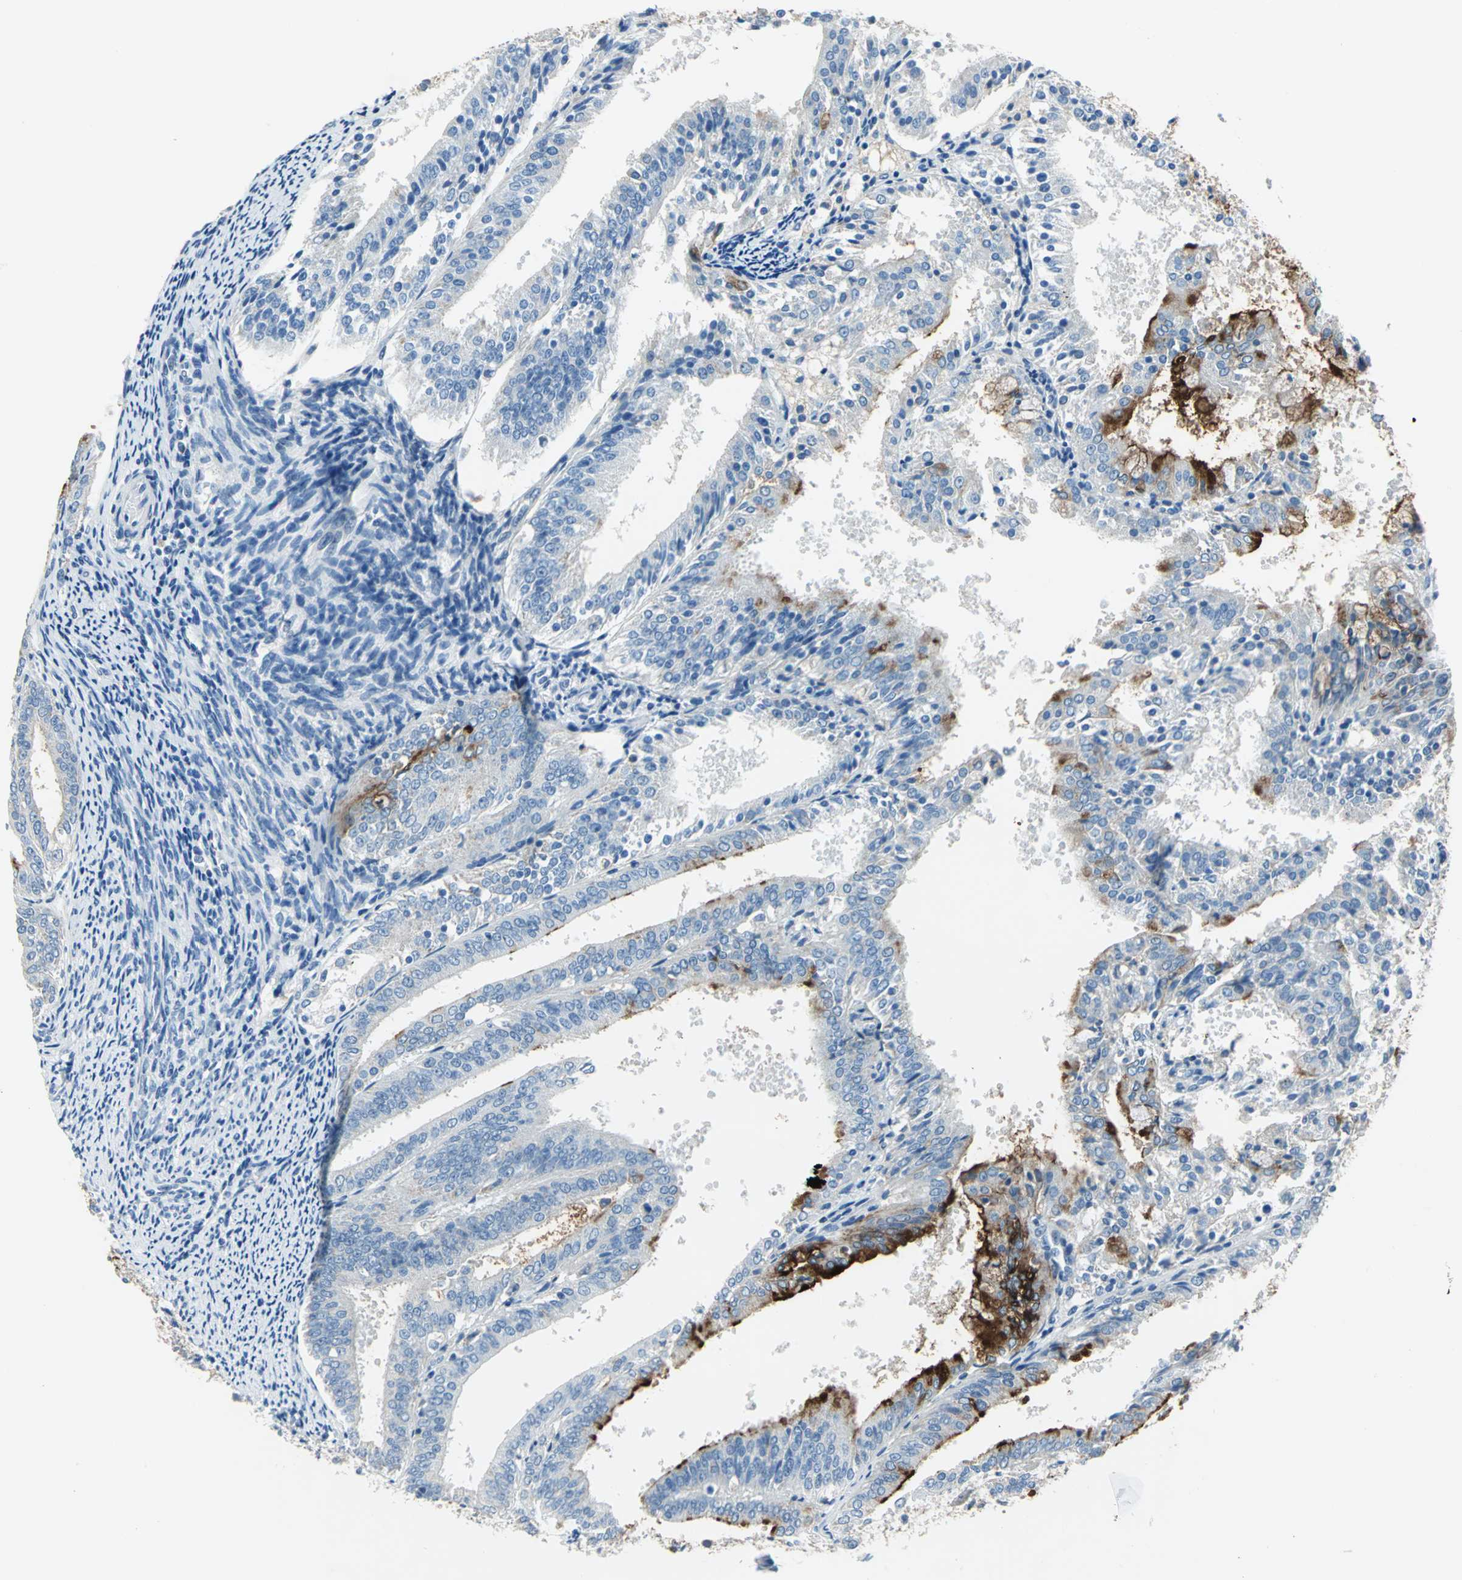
{"staining": {"intensity": "strong", "quantity": "25%-75%", "location": "cytoplasmic/membranous"}, "tissue": "endometrial cancer", "cell_type": "Tumor cells", "image_type": "cancer", "snomed": [{"axis": "morphology", "description": "Adenocarcinoma, NOS"}, {"axis": "topography", "description": "Endometrium"}], "caption": "A micrograph showing strong cytoplasmic/membranous staining in about 25%-75% of tumor cells in adenocarcinoma (endometrial), as visualized by brown immunohistochemical staining.", "gene": "MUC4", "patient": {"sex": "female", "age": 63}}